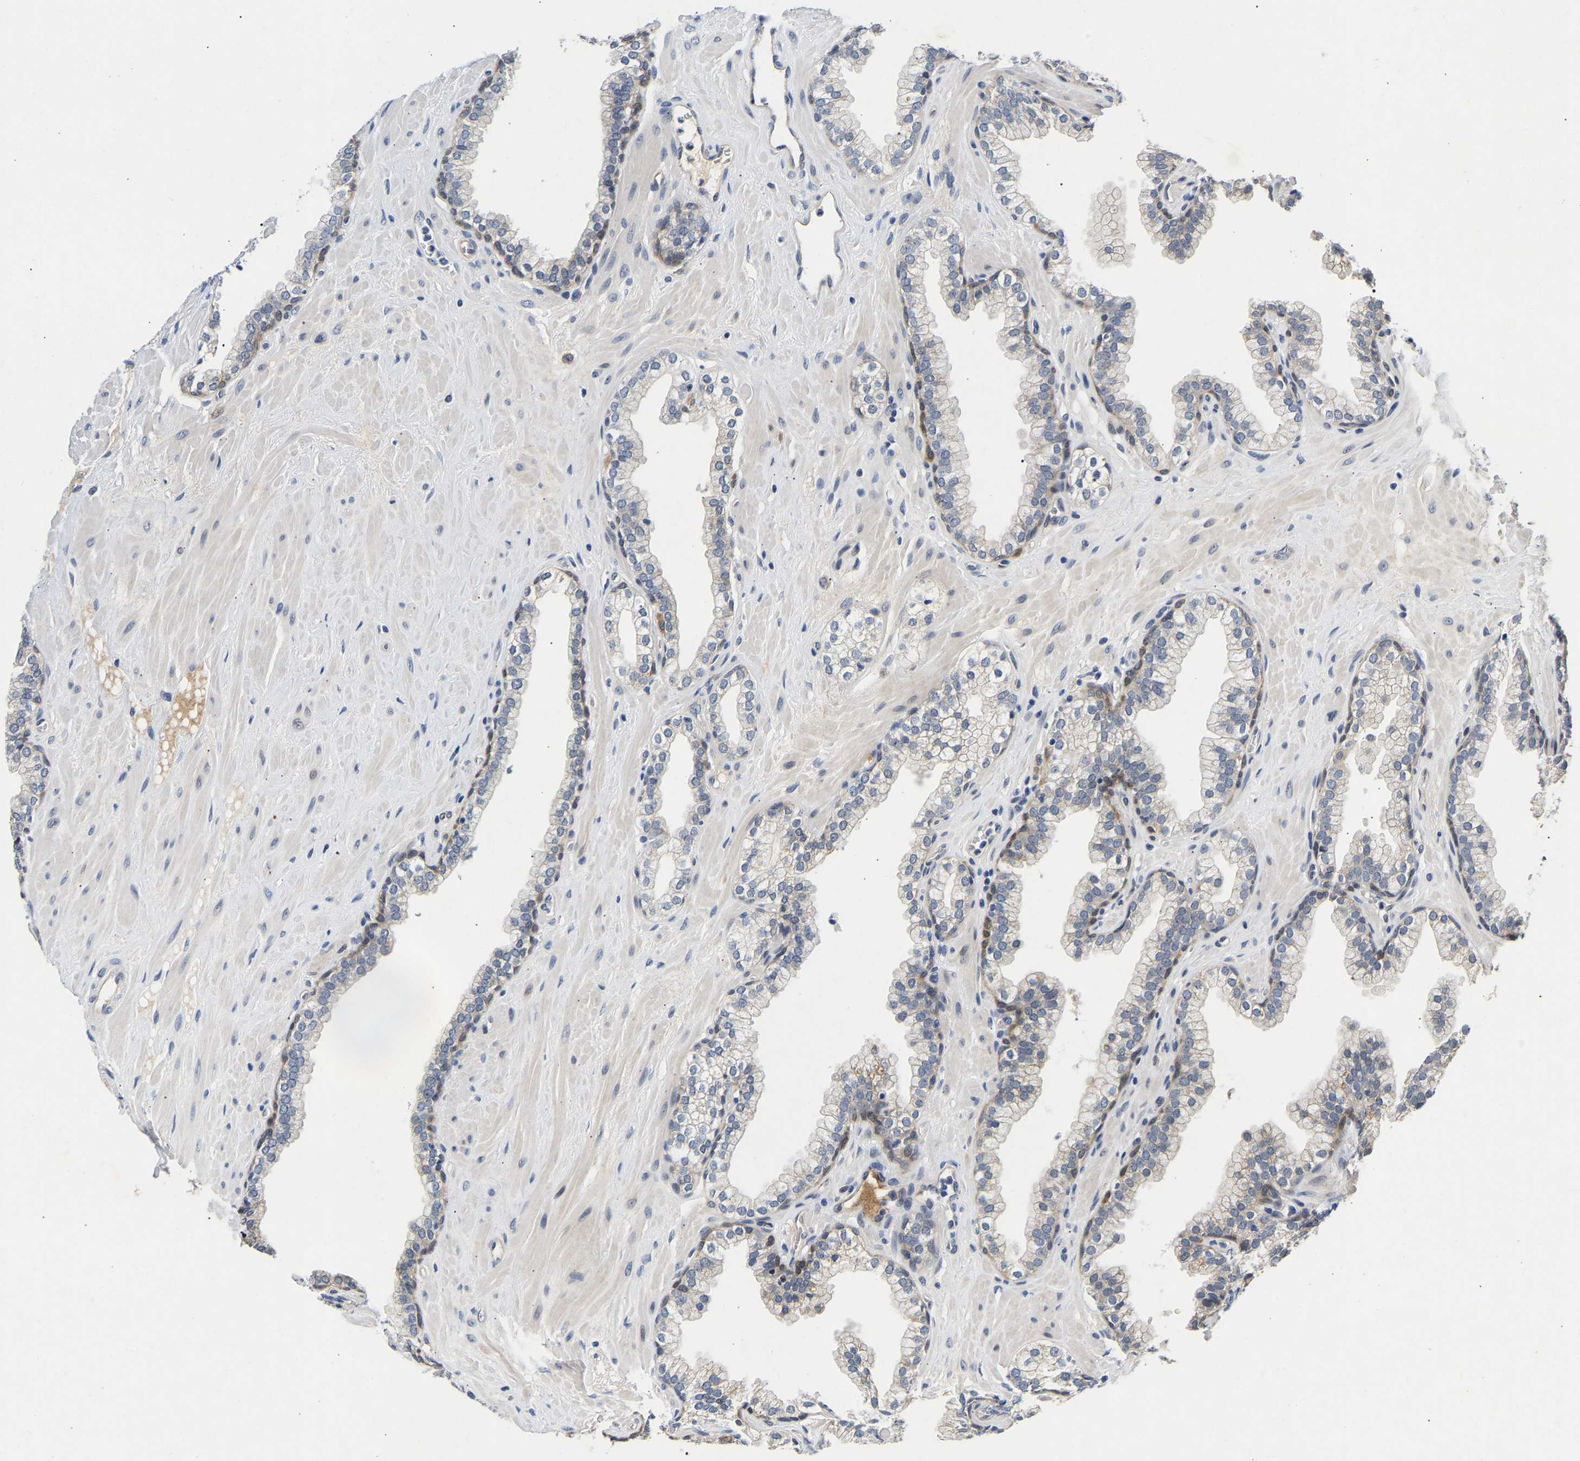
{"staining": {"intensity": "negative", "quantity": "none", "location": "none"}, "tissue": "prostate", "cell_type": "Glandular cells", "image_type": "normal", "snomed": [{"axis": "morphology", "description": "Normal tissue, NOS"}, {"axis": "morphology", "description": "Urothelial carcinoma, Low grade"}, {"axis": "topography", "description": "Urinary bladder"}, {"axis": "topography", "description": "Prostate"}], "caption": "IHC of benign human prostate displays no staining in glandular cells.", "gene": "CCDC6", "patient": {"sex": "male", "age": 60}}